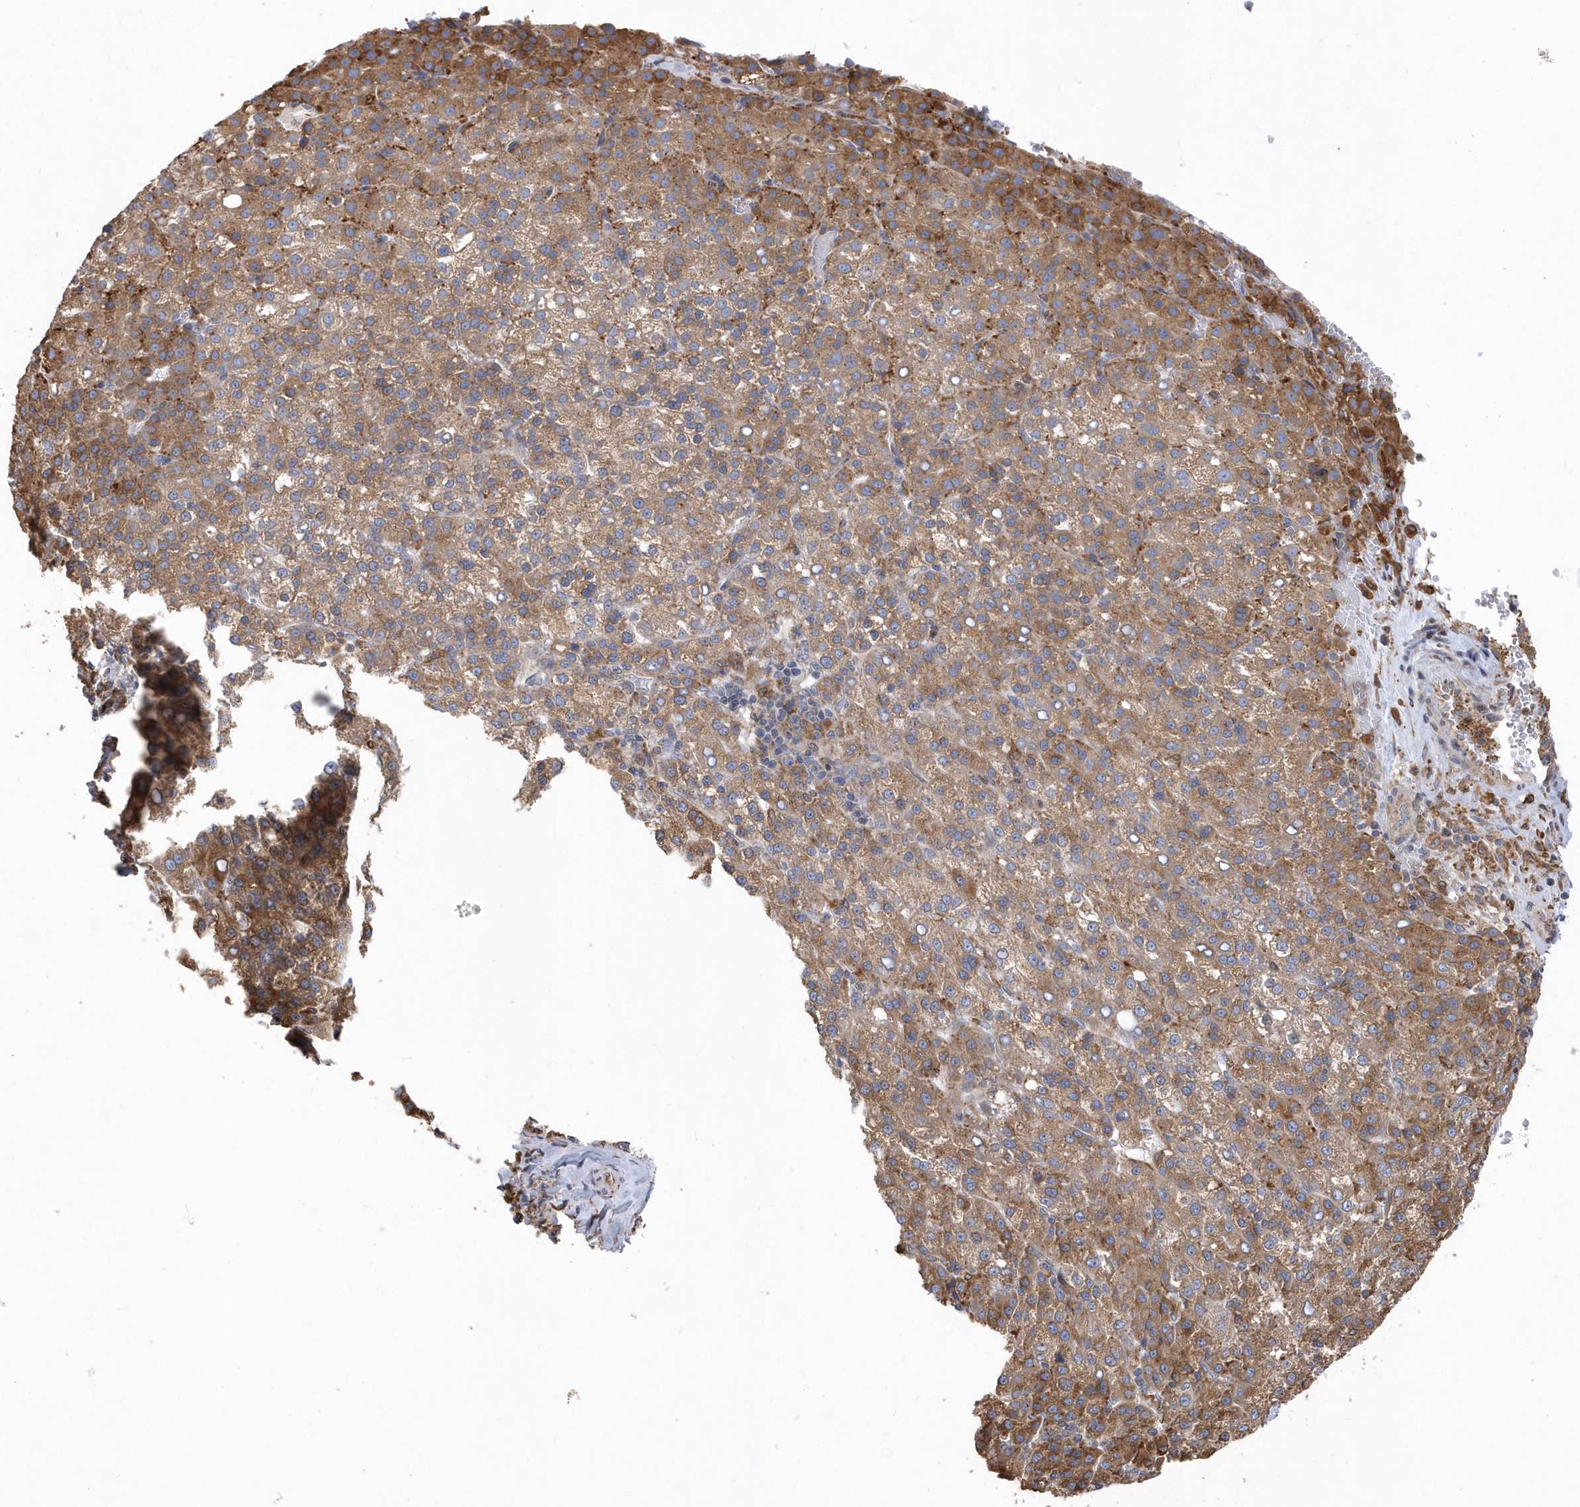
{"staining": {"intensity": "moderate", "quantity": ">75%", "location": "cytoplasmic/membranous"}, "tissue": "liver cancer", "cell_type": "Tumor cells", "image_type": "cancer", "snomed": [{"axis": "morphology", "description": "Carcinoma, Hepatocellular, NOS"}, {"axis": "topography", "description": "Liver"}], "caption": "This is an image of immunohistochemistry (IHC) staining of liver hepatocellular carcinoma, which shows moderate positivity in the cytoplasmic/membranous of tumor cells.", "gene": "VAMP7", "patient": {"sex": "female", "age": 58}}